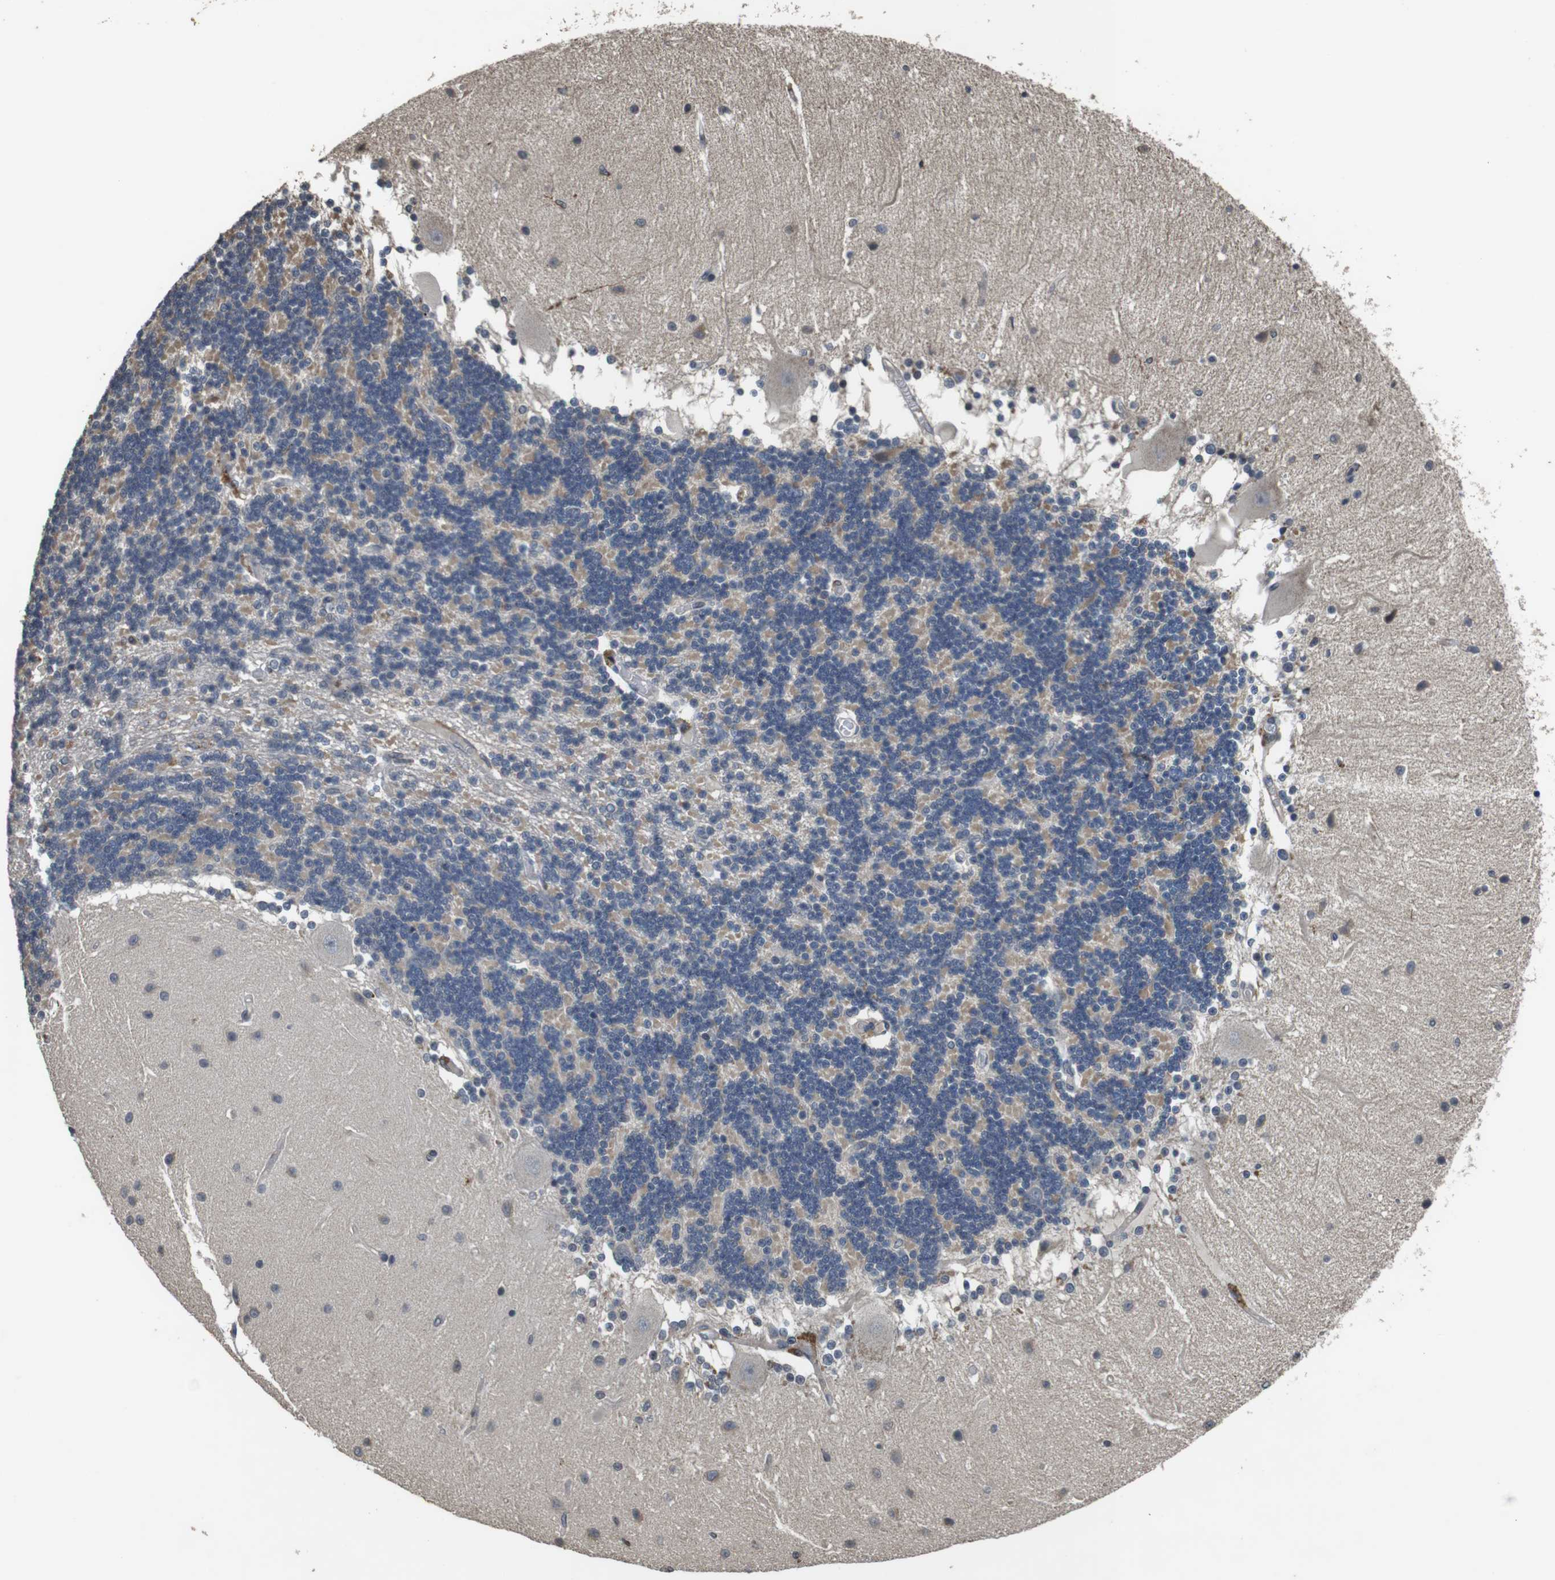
{"staining": {"intensity": "weak", "quantity": ">75%", "location": "cytoplasmic/membranous"}, "tissue": "cerebellum", "cell_type": "Cells in granular layer", "image_type": "normal", "snomed": [{"axis": "morphology", "description": "Normal tissue, NOS"}, {"axis": "topography", "description": "Cerebellum"}], "caption": "Immunohistochemistry (IHC) of normal cerebellum reveals low levels of weak cytoplasmic/membranous staining in about >75% of cells in granular layer.", "gene": "FZD10", "patient": {"sex": "female", "age": 54}}